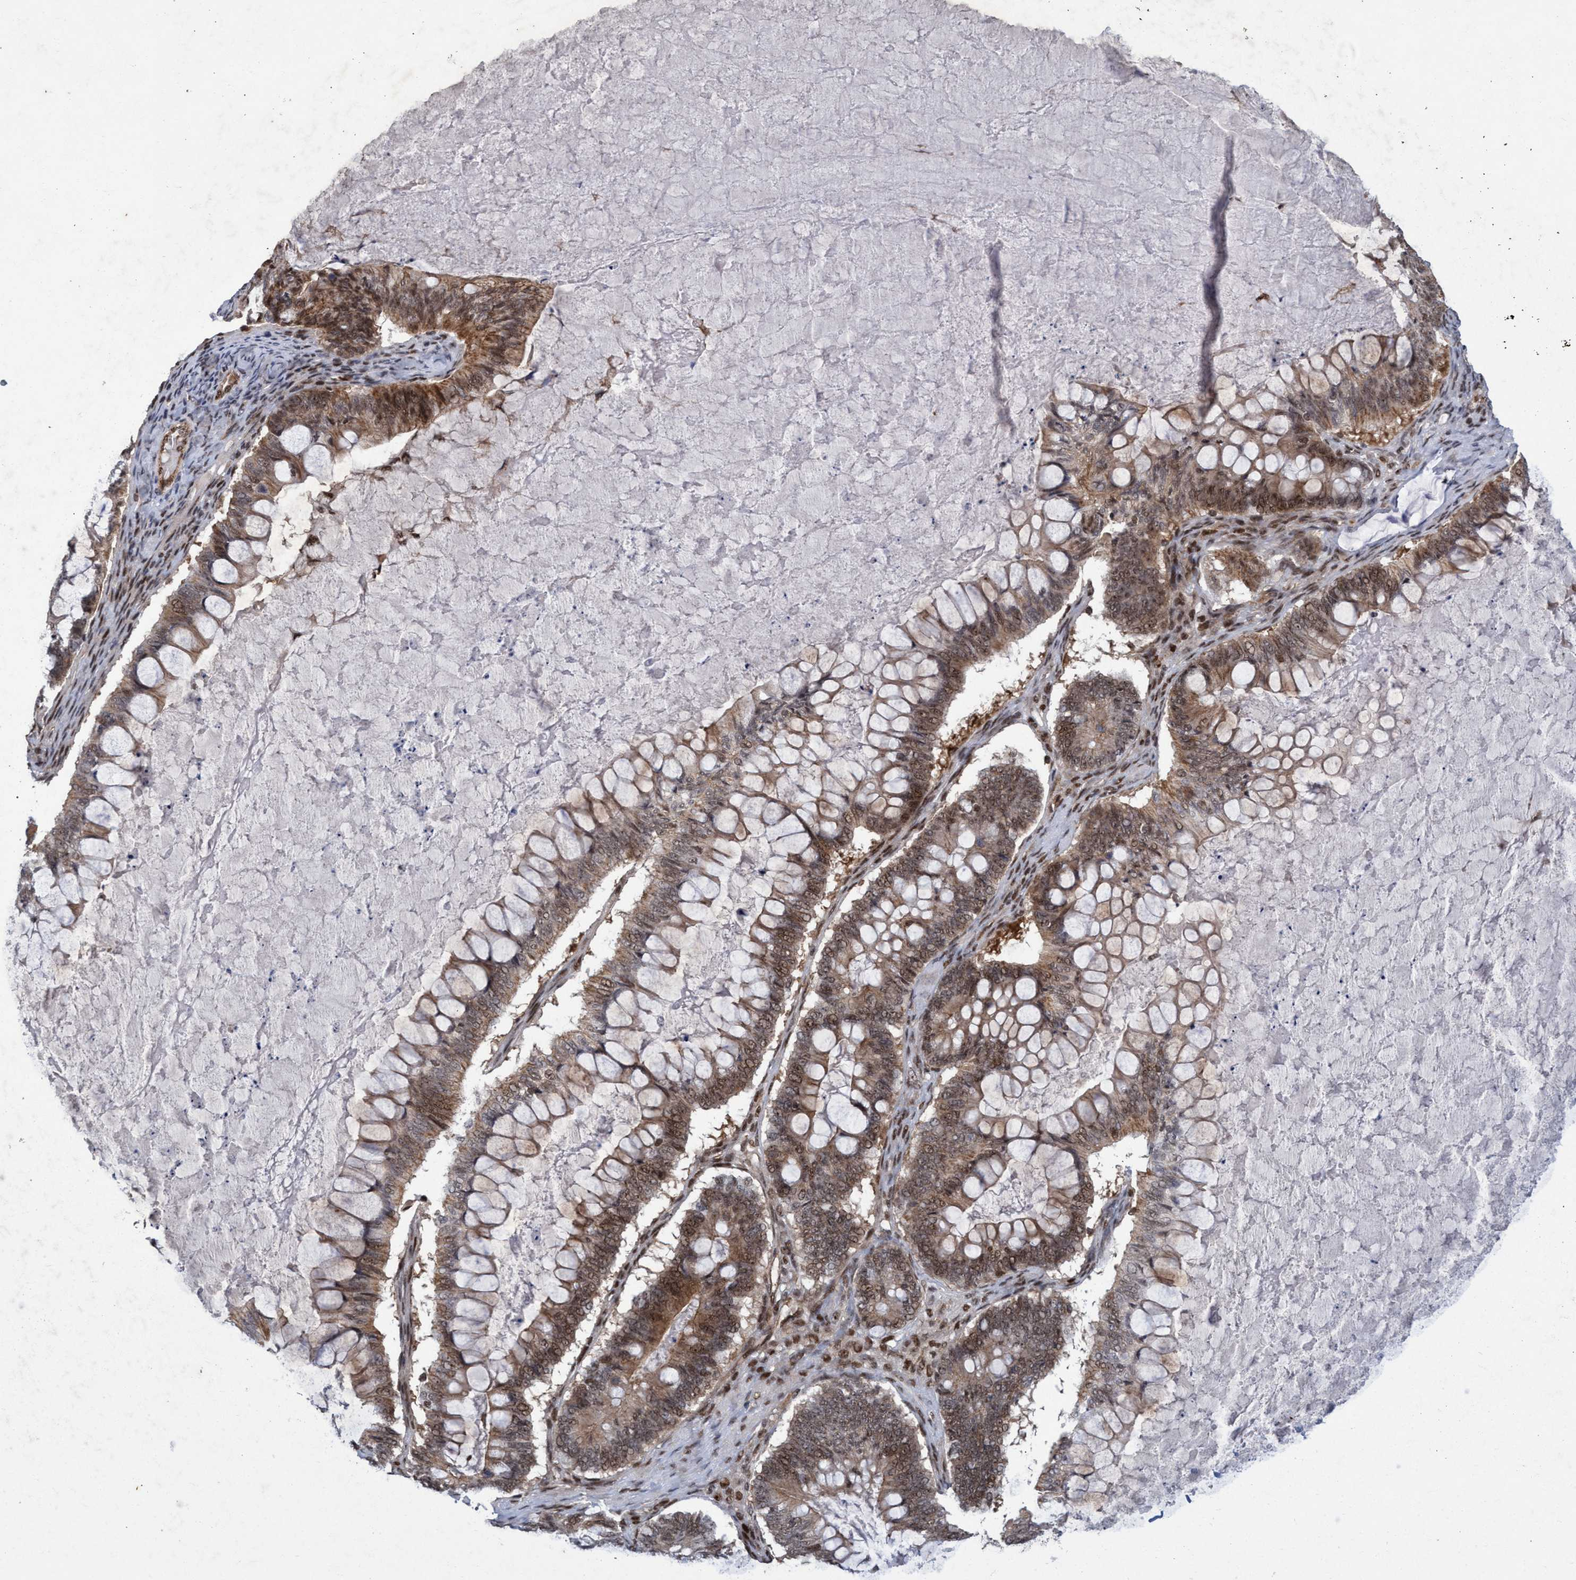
{"staining": {"intensity": "moderate", "quantity": ">75%", "location": "cytoplasmic/membranous,nuclear"}, "tissue": "ovarian cancer", "cell_type": "Tumor cells", "image_type": "cancer", "snomed": [{"axis": "morphology", "description": "Cystadenocarcinoma, mucinous, NOS"}, {"axis": "topography", "description": "Ovary"}], "caption": "The immunohistochemical stain shows moderate cytoplasmic/membranous and nuclear expression in tumor cells of mucinous cystadenocarcinoma (ovarian) tissue.", "gene": "GTF2F1", "patient": {"sex": "female", "age": 61}}